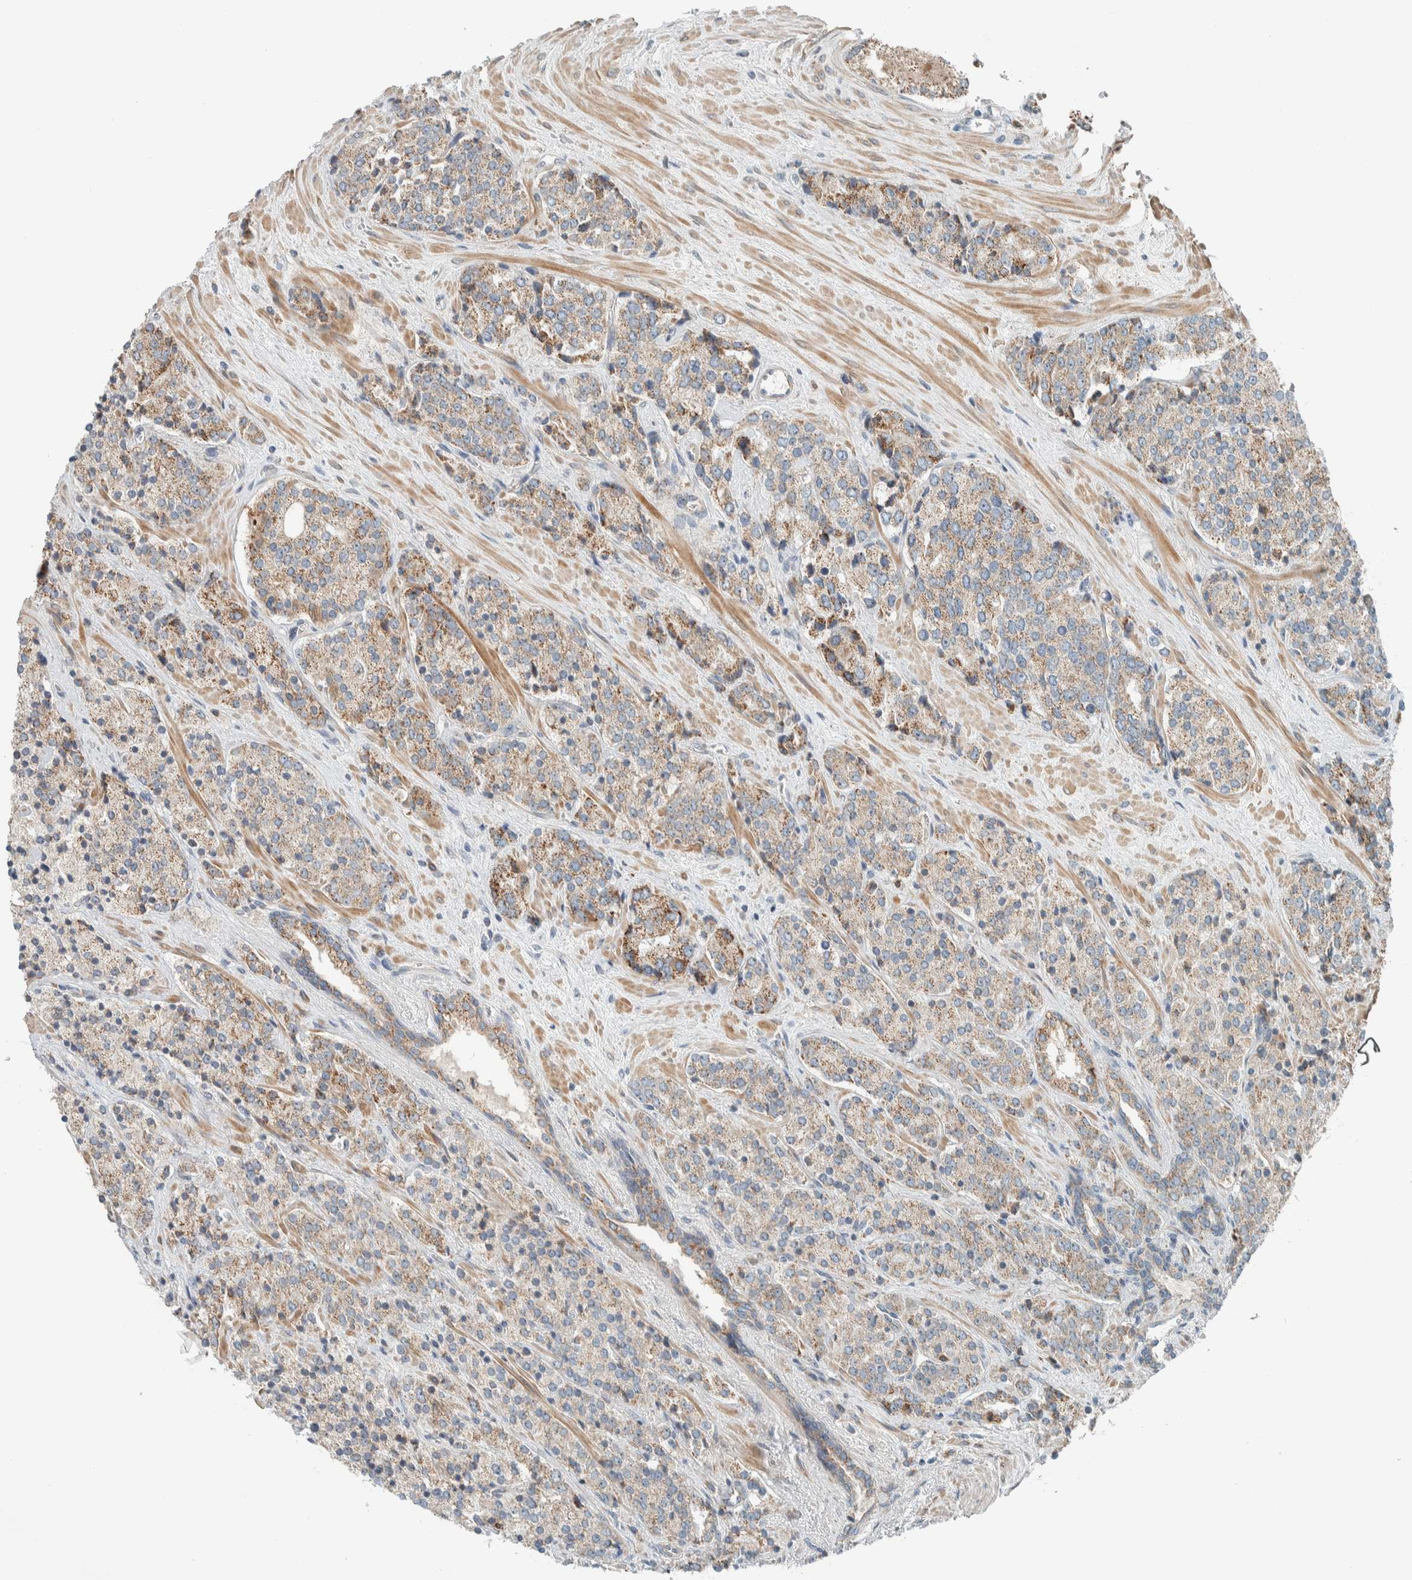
{"staining": {"intensity": "weak", "quantity": ">75%", "location": "cytoplasmic/membranous"}, "tissue": "prostate cancer", "cell_type": "Tumor cells", "image_type": "cancer", "snomed": [{"axis": "morphology", "description": "Adenocarcinoma, High grade"}, {"axis": "topography", "description": "Prostate"}], "caption": "This histopathology image demonstrates IHC staining of prostate adenocarcinoma (high-grade), with low weak cytoplasmic/membranous expression in about >75% of tumor cells.", "gene": "SLFN12L", "patient": {"sex": "male", "age": 71}}